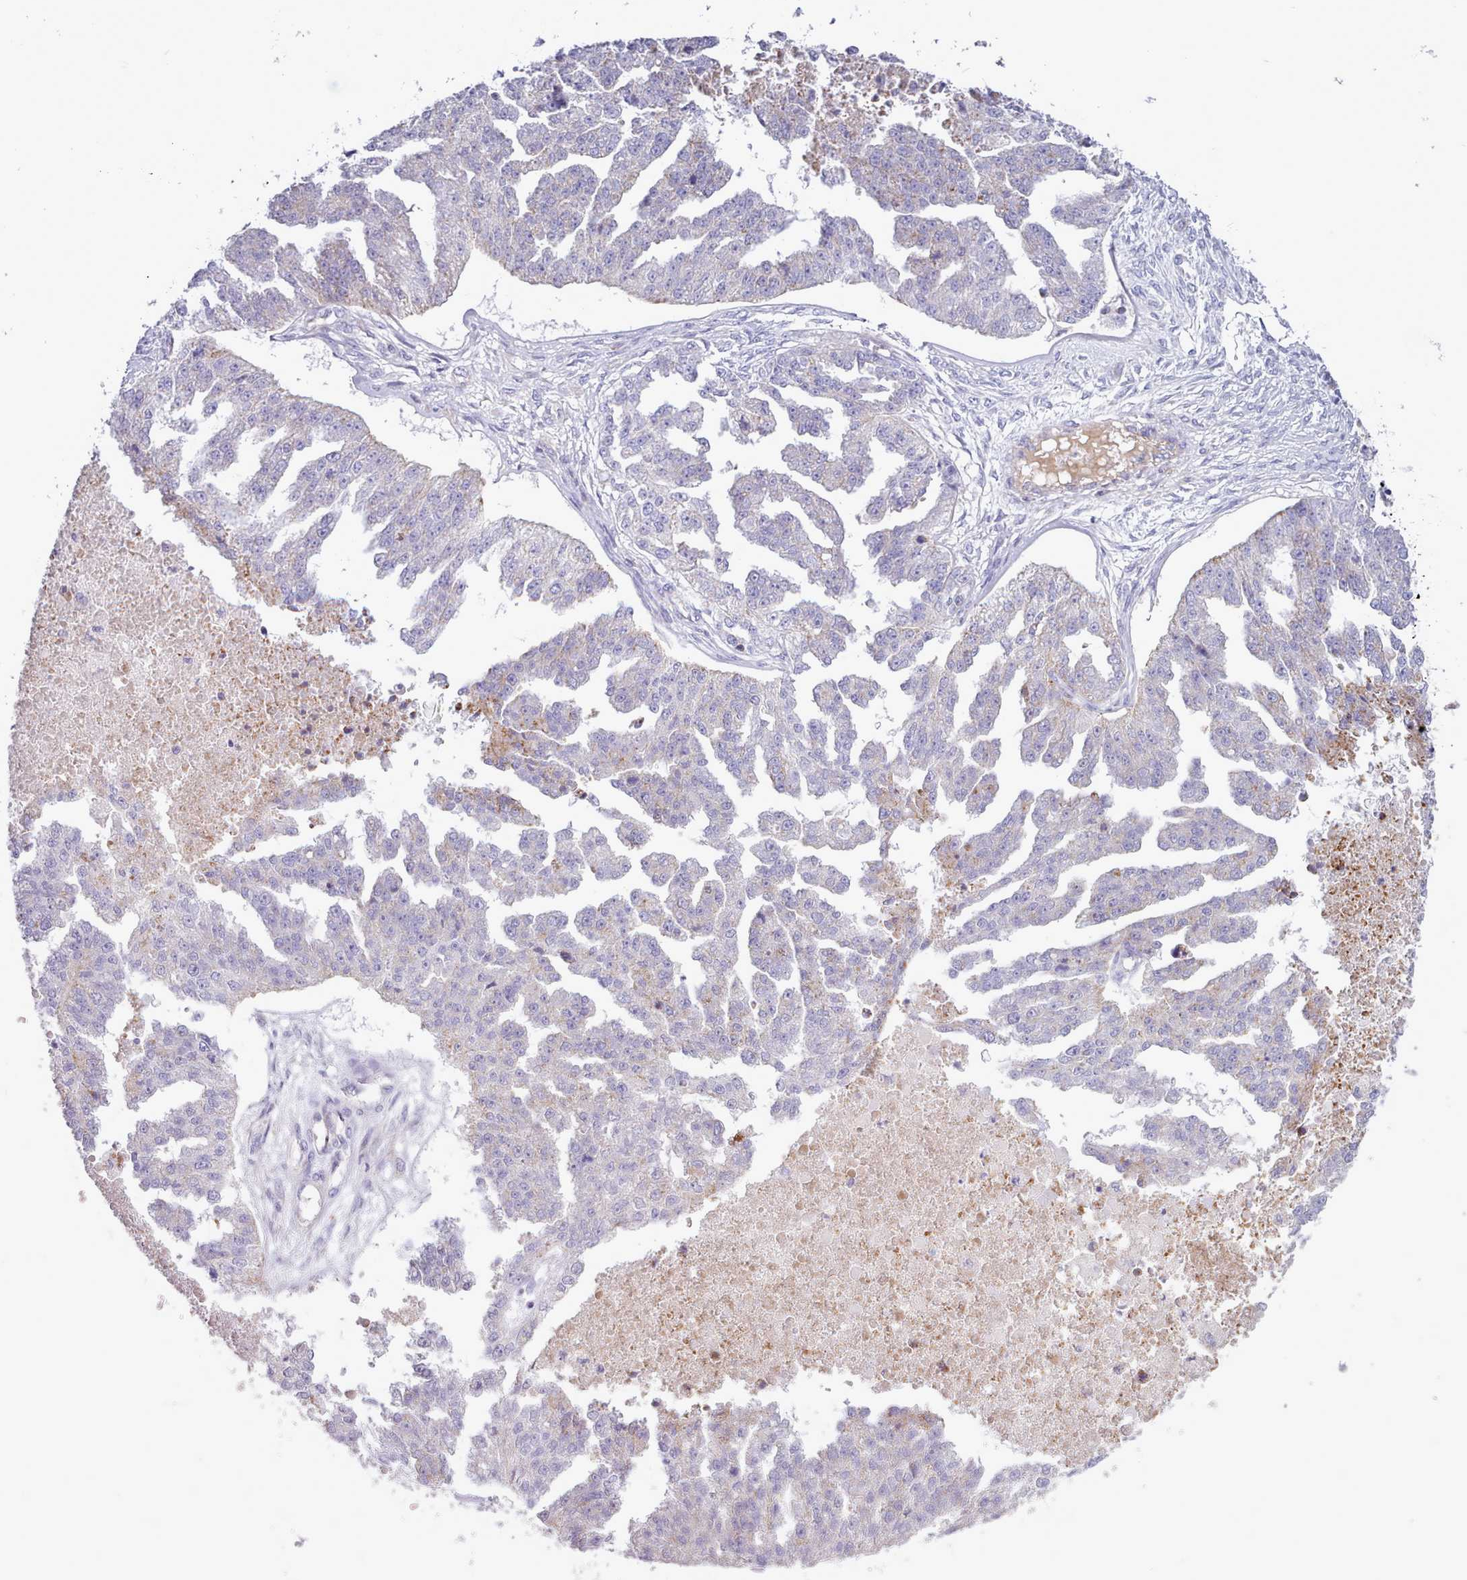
{"staining": {"intensity": "negative", "quantity": "none", "location": "none"}, "tissue": "ovarian cancer", "cell_type": "Tumor cells", "image_type": "cancer", "snomed": [{"axis": "morphology", "description": "Cystadenocarcinoma, serous, NOS"}, {"axis": "topography", "description": "Ovary"}], "caption": "IHC of ovarian cancer demonstrates no positivity in tumor cells.", "gene": "TENT4B", "patient": {"sex": "female", "age": 58}}